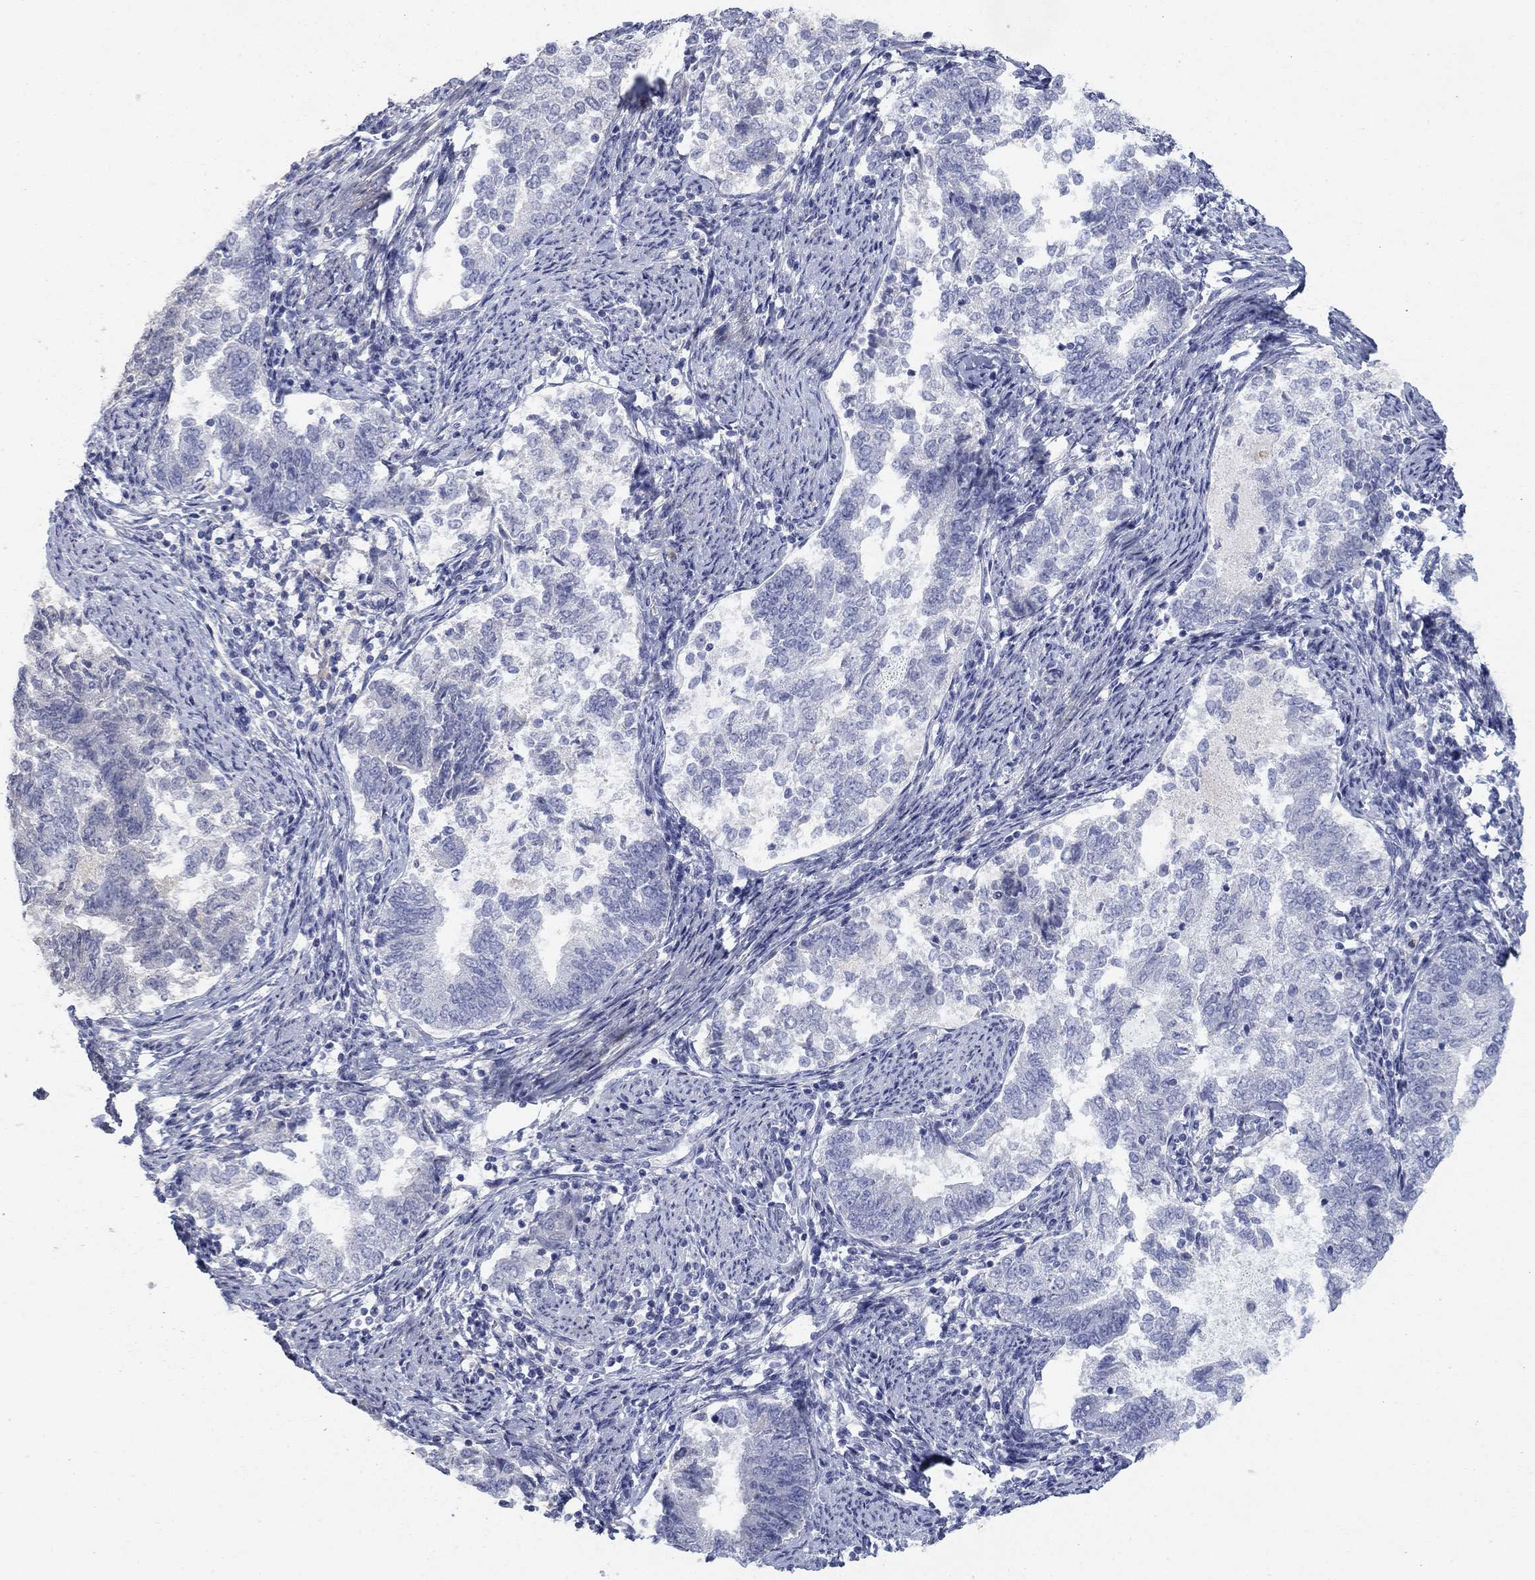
{"staining": {"intensity": "negative", "quantity": "none", "location": "none"}, "tissue": "endometrial cancer", "cell_type": "Tumor cells", "image_type": "cancer", "snomed": [{"axis": "morphology", "description": "Adenocarcinoma, NOS"}, {"axis": "topography", "description": "Endometrium"}], "caption": "Endometrial cancer was stained to show a protein in brown. There is no significant positivity in tumor cells. Nuclei are stained in blue.", "gene": "TMEM249", "patient": {"sex": "female", "age": 65}}